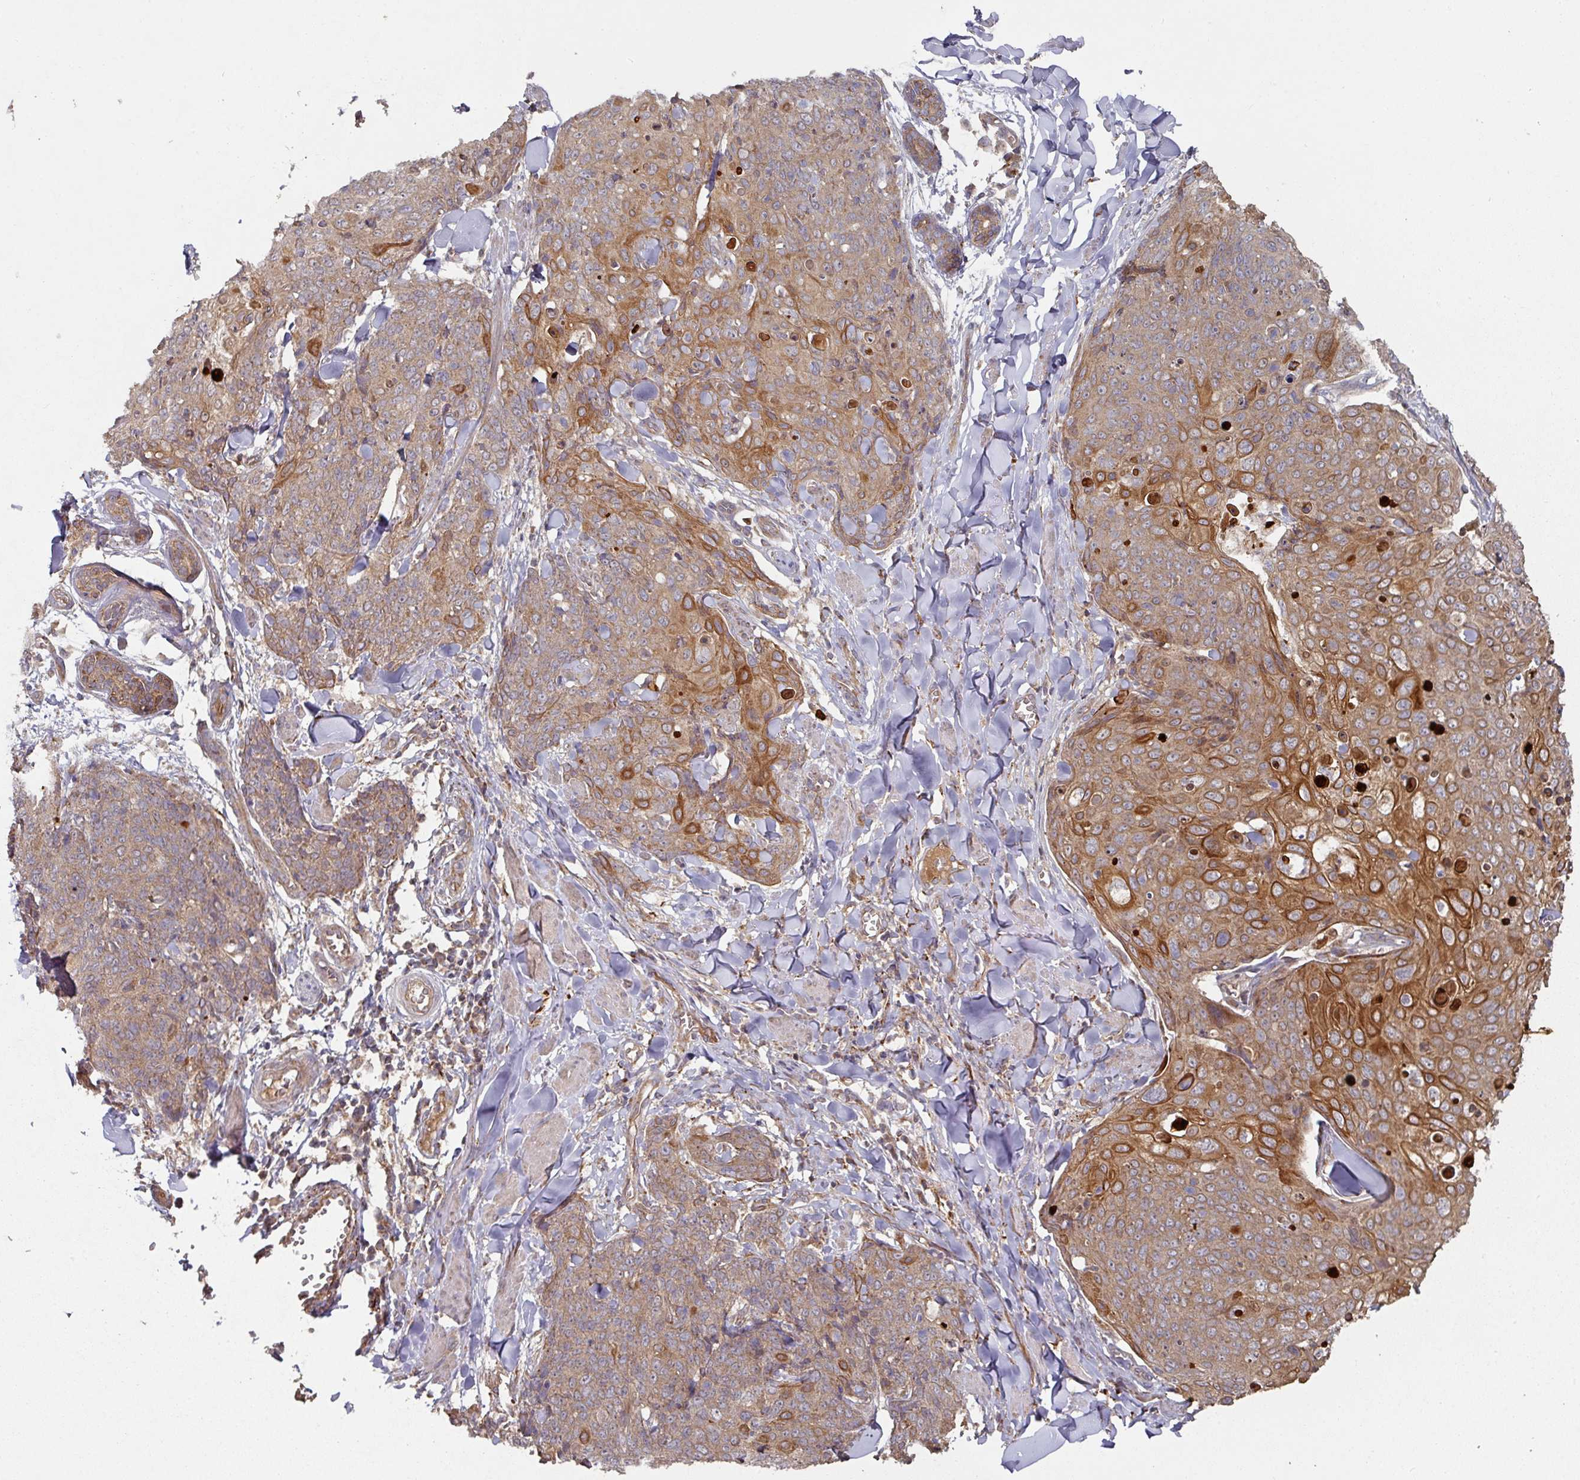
{"staining": {"intensity": "strong", "quantity": "25%-75%", "location": "cytoplasmic/membranous"}, "tissue": "skin cancer", "cell_type": "Tumor cells", "image_type": "cancer", "snomed": [{"axis": "morphology", "description": "Squamous cell carcinoma, NOS"}, {"axis": "topography", "description": "Skin"}, {"axis": "topography", "description": "Vulva"}], "caption": "Skin cancer (squamous cell carcinoma) stained with a protein marker shows strong staining in tumor cells.", "gene": "DNAJC7", "patient": {"sex": "female", "age": 85}}